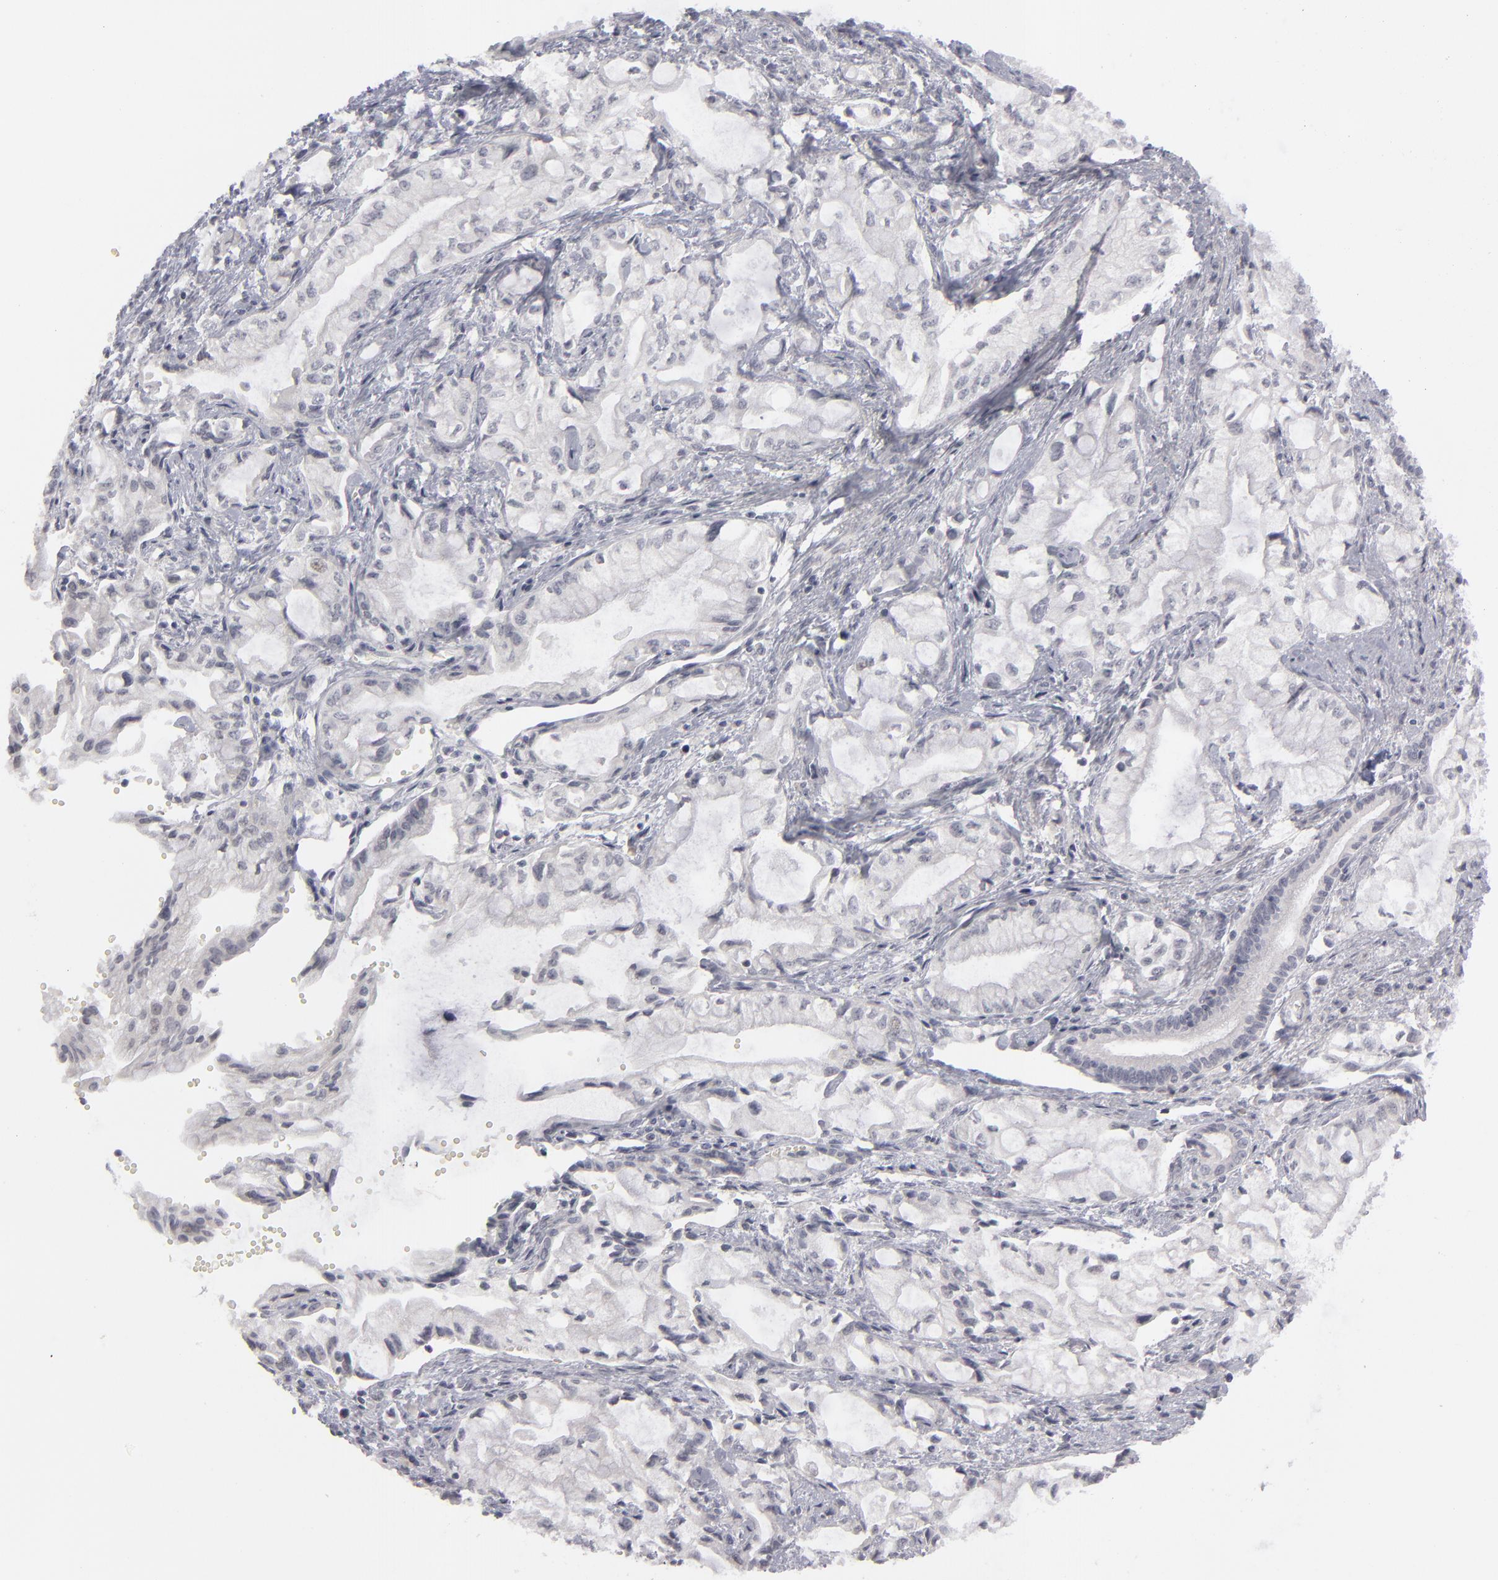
{"staining": {"intensity": "negative", "quantity": "none", "location": "none"}, "tissue": "pancreatic cancer", "cell_type": "Tumor cells", "image_type": "cancer", "snomed": [{"axis": "morphology", "description": "Adenocarcinoma, NOS"}, {"axis": "topography", "description": "Pancreas"}], "caption": "Tumor cells show no significant staining in pancreatic cancer (adenocarcinoma).", "gene": "KIAA1210", "patient": {"sex": "male", "age": 79}}